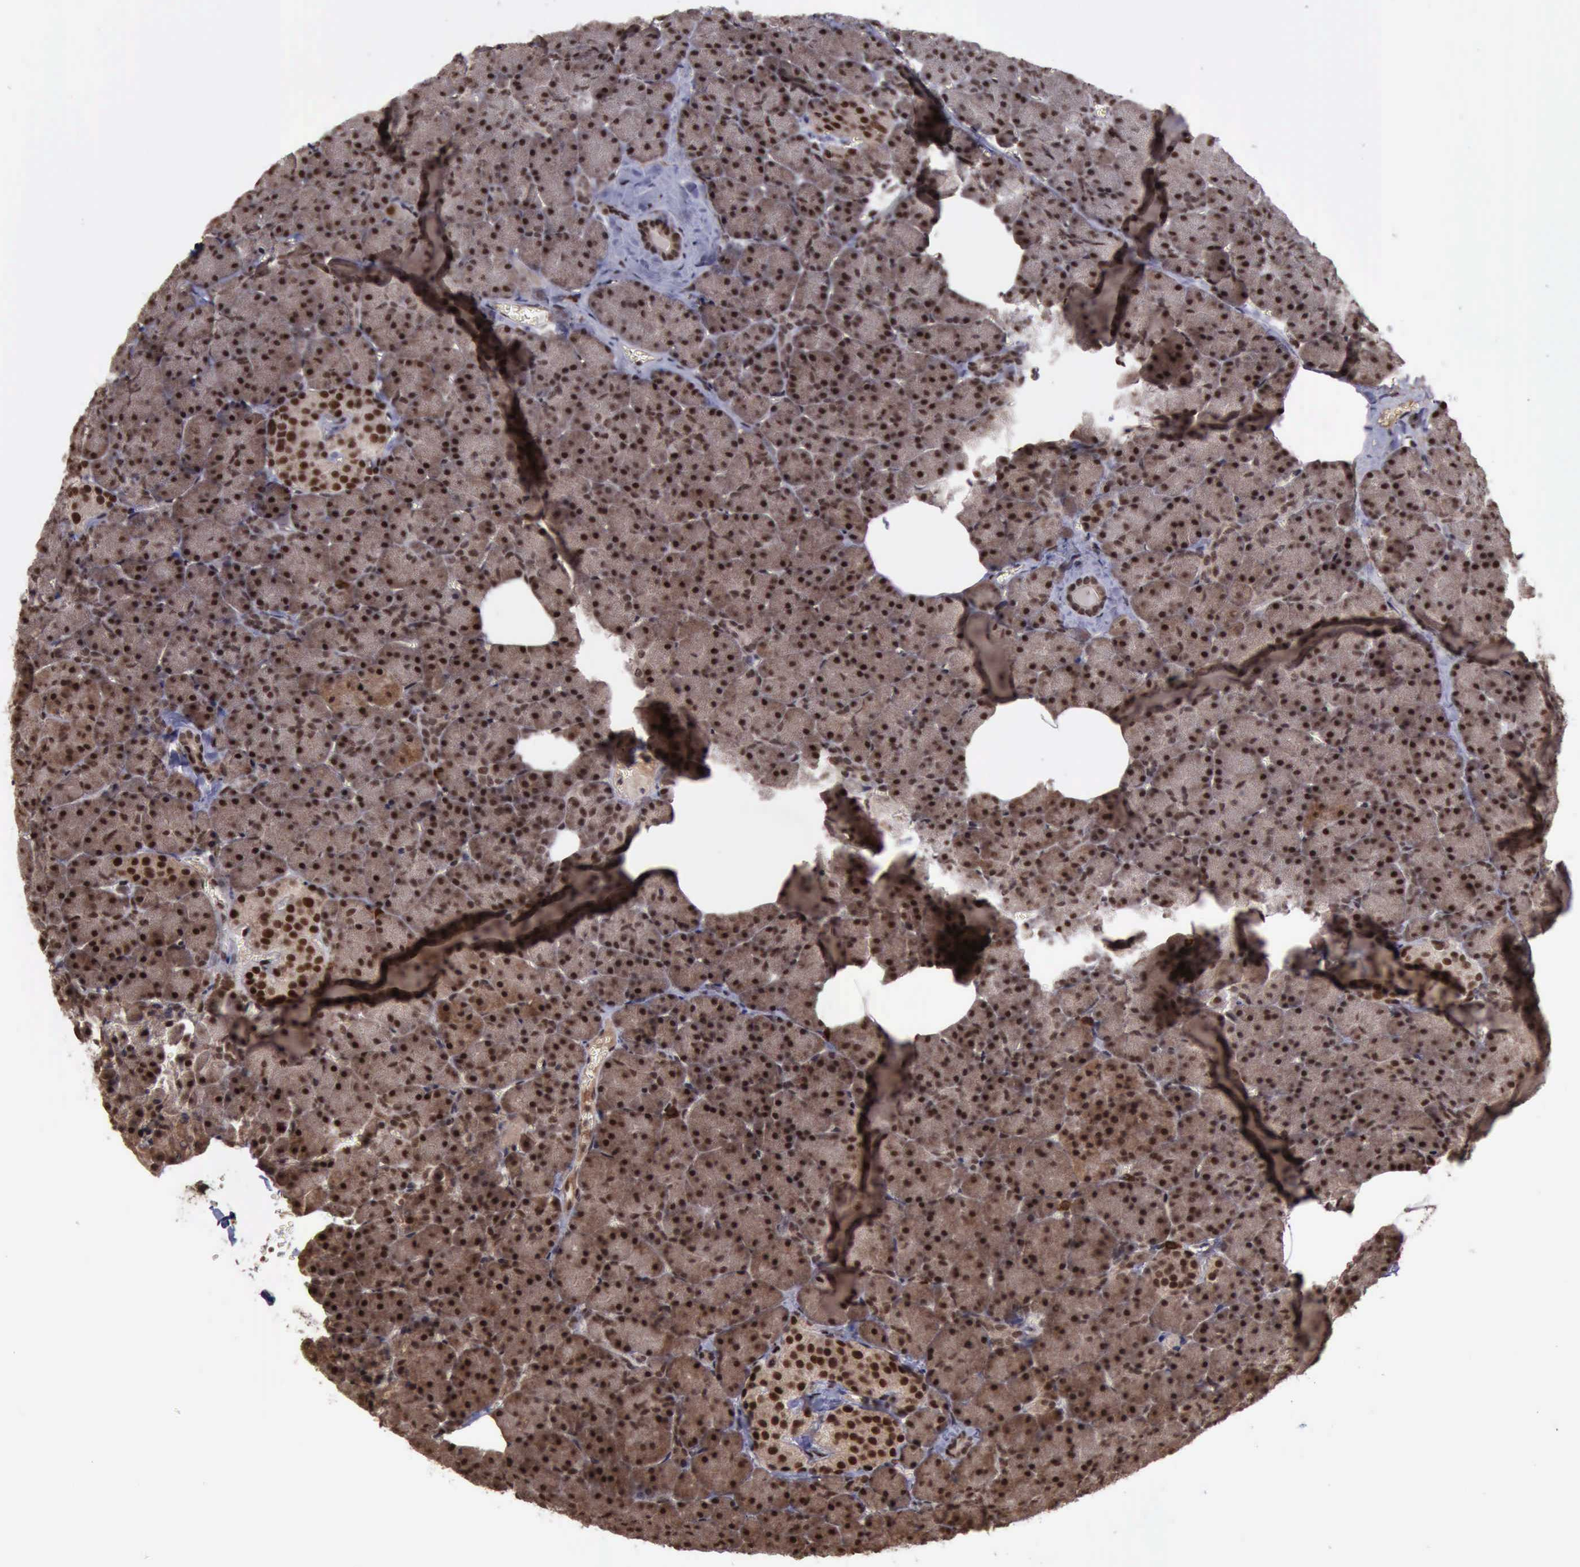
{"staining": {"intensity": "moderate", "quantity": ">75%", "location": "cytoplasmic/membranous,nuclear"}, "tissue": "pancreas", "cell_type": "Exocrine glandular cells", "image_type": "normal", "snomed": [{"axis": "morphology", "description": "Normal tissue, NOS"}, {"axis": "topography", "description": "Pancreas"}], "caption": "Exocrine glandular cells show medium levels of moderate cytoplasmic/membranous,nuclear expression in approximately >75% of cells in benign human pancreas.", "gene": "TRMT2A", "patient": {"sex": "female", "age": 35}}